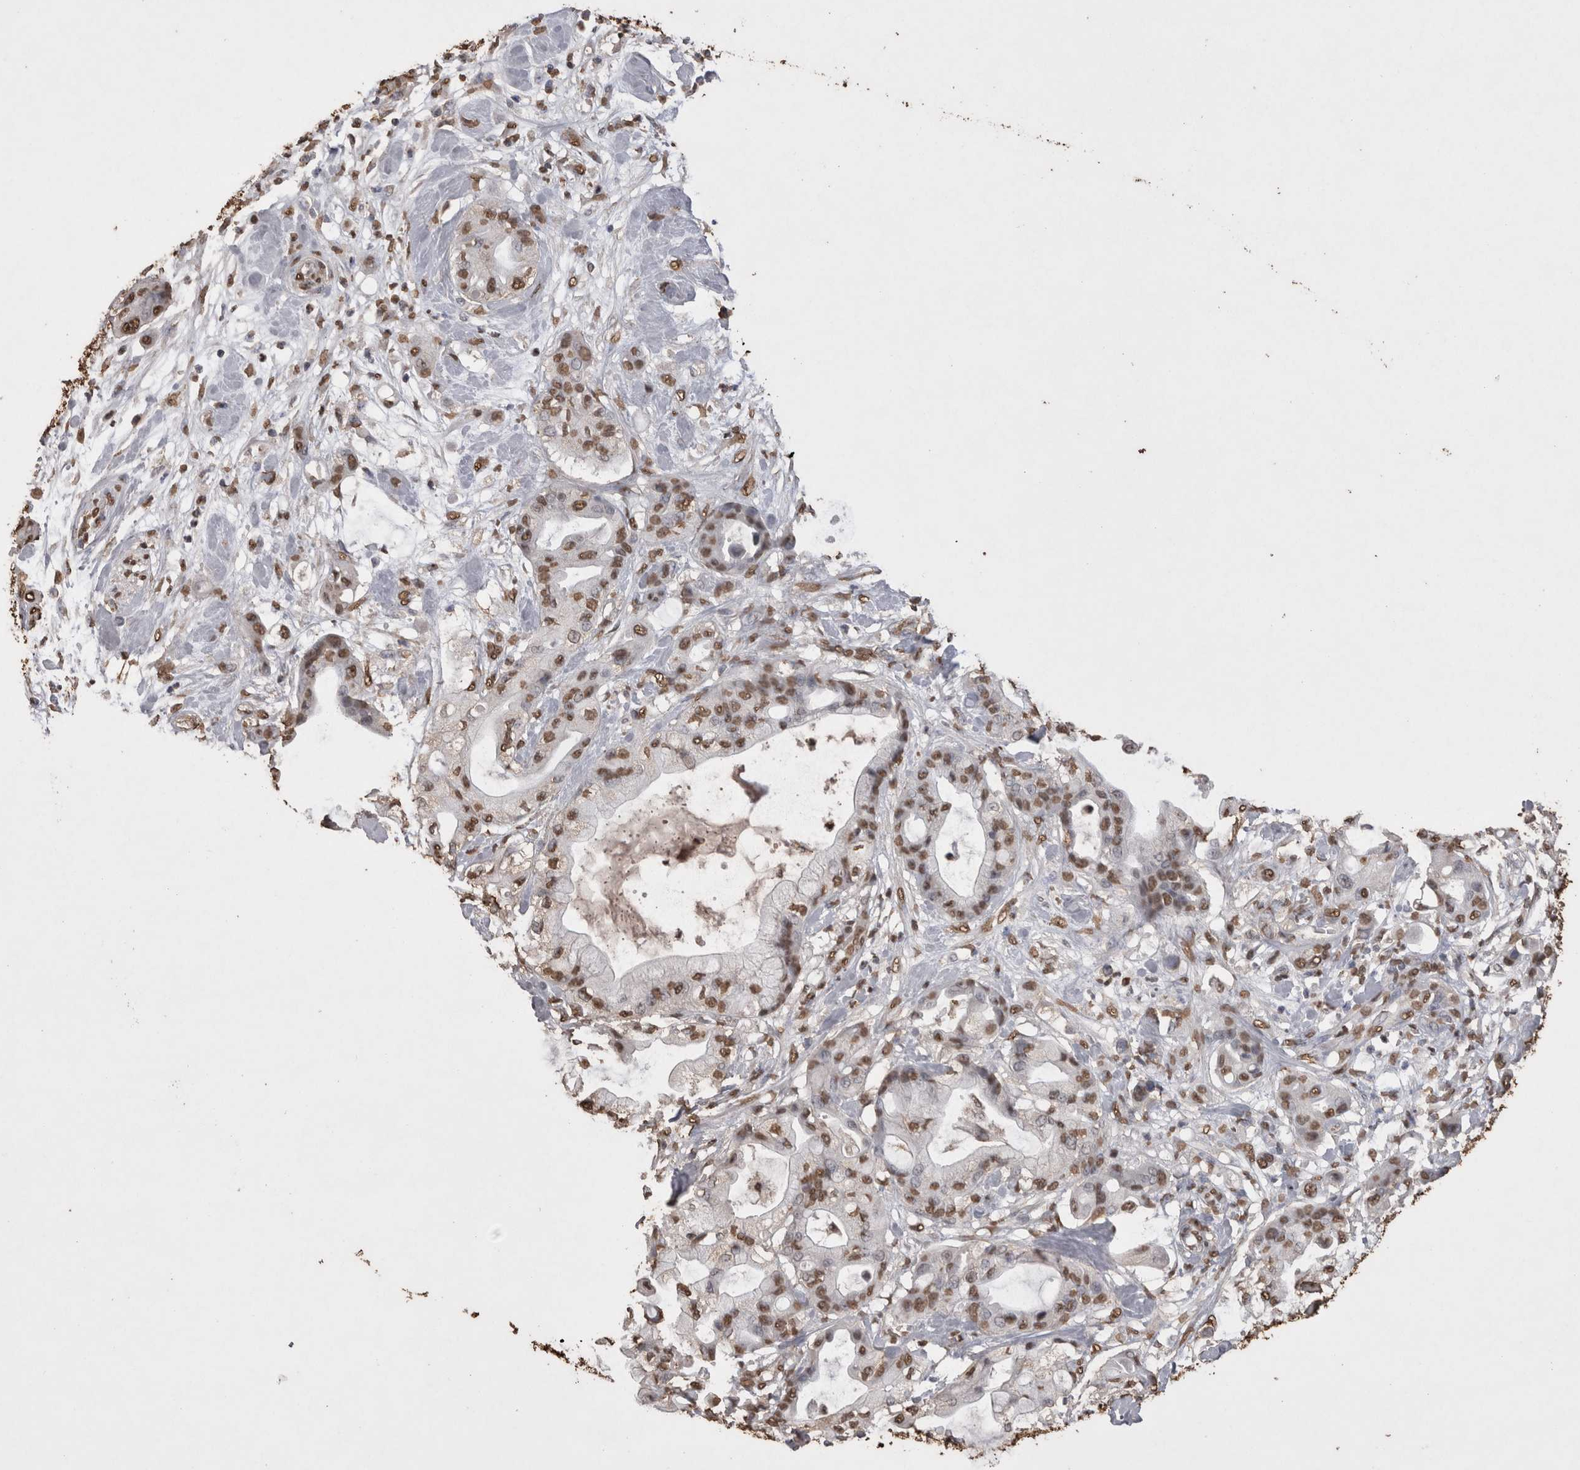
{"staining": {"intensity": "moderate", "quantity": ">75%", "location": "nuclear"}, "tissue": "pancreatic cancer", "cell_type": "Tumor cells", "image_type": "cancer", "snomed": [{"axis": "morphology", "description": "Adenocarcinoma, NOS"}, {"axis": "morphology", "description": "Adenocarcinoma, metastatic, NOS"}, {"axis": "topography", "description": "Lymph node"}, {"axis": "topography", "description": "Pancreas"}, {"axis": "topography", "description": "Duodenum"}], "caption": "Moderate nuclear expression is appreciated in about >75% of tumor cells in metastatic adenocarcinoma (pancreatic). (brown staining indicates protein expression, while blue staining denotes nuclei).", "gene": "POU5F1", "patient": {"sex": "female", "age": 64}}